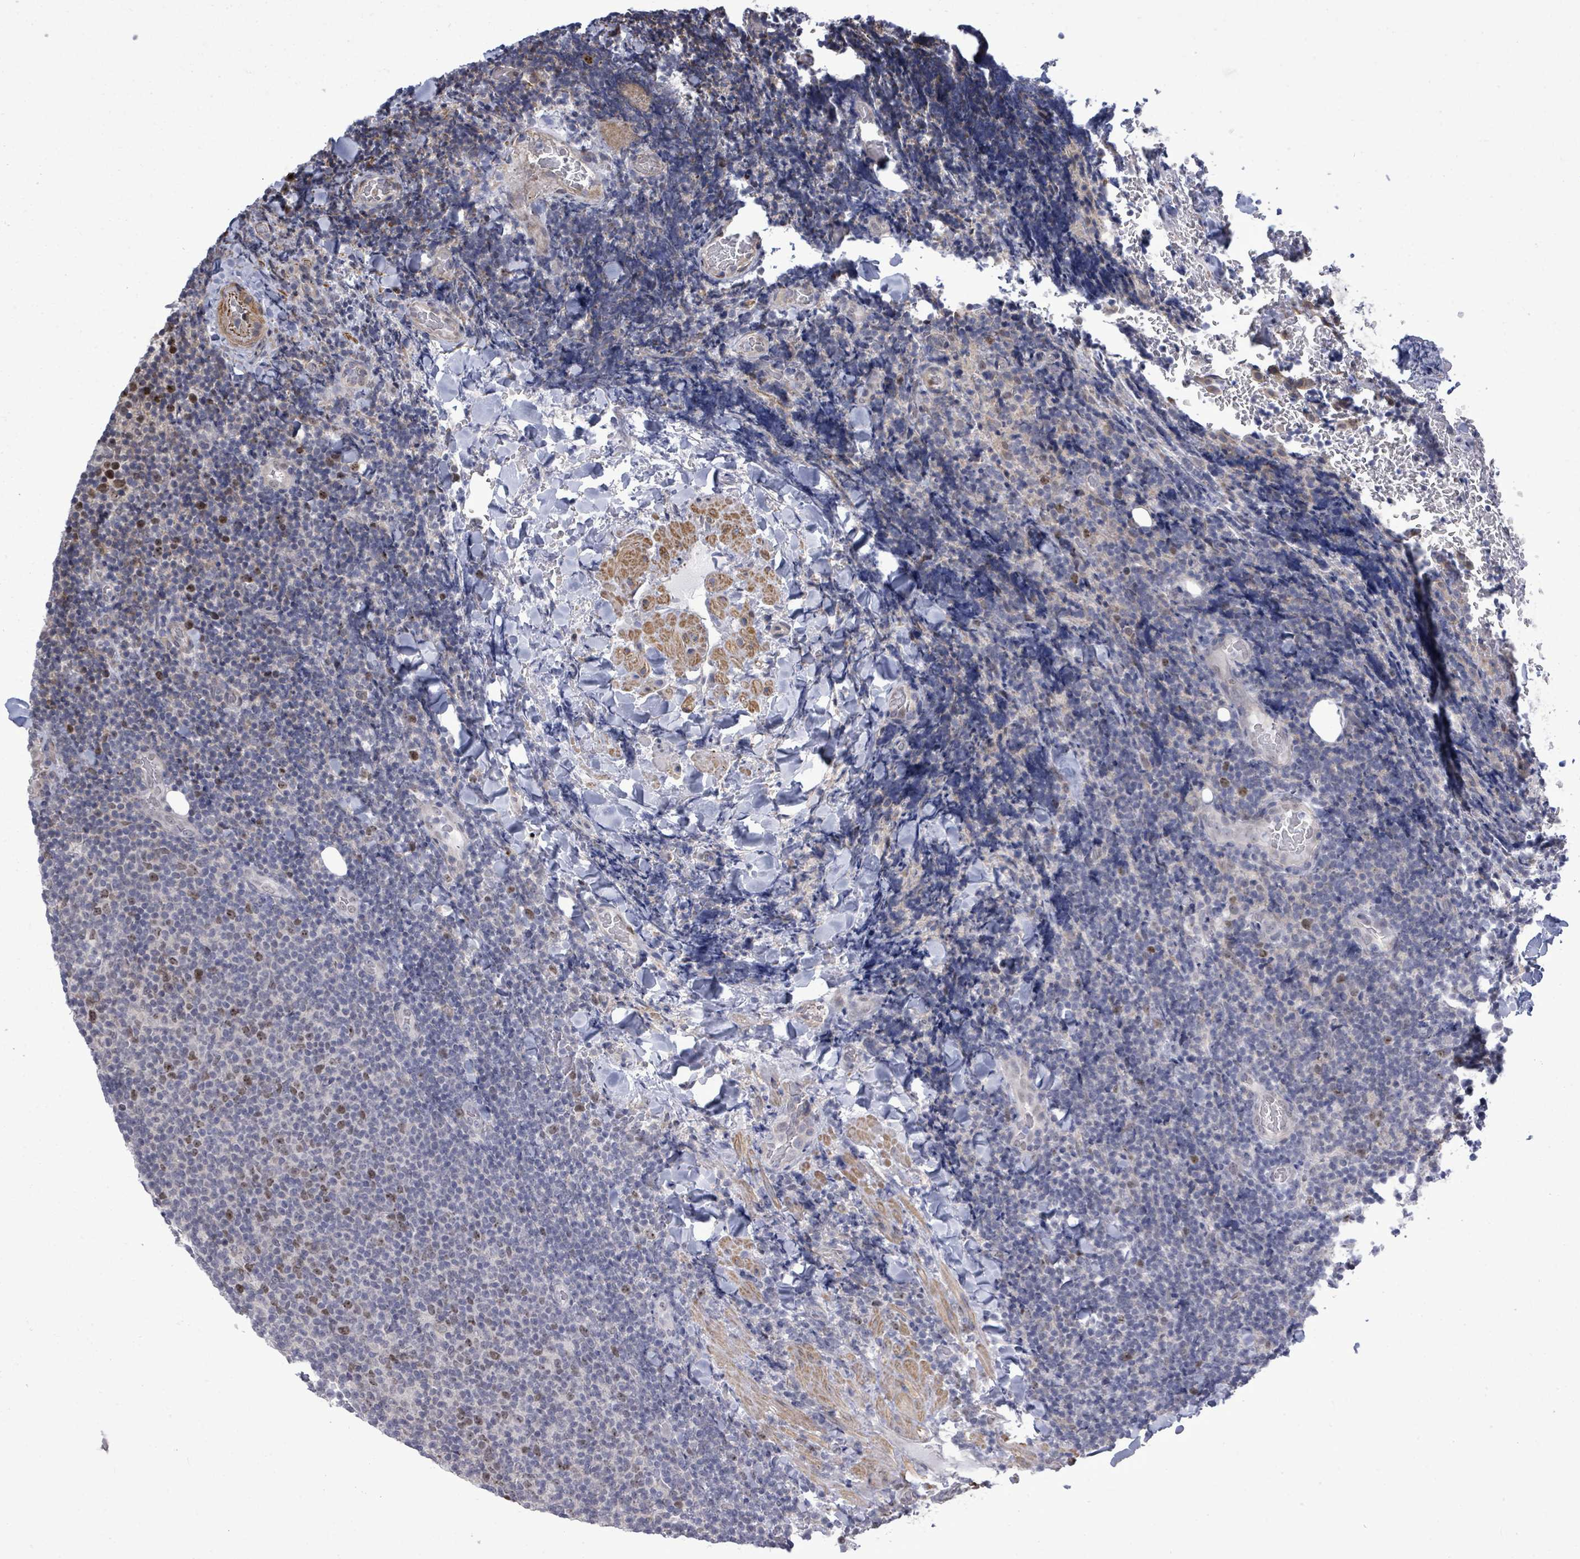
{"staining": {"intensity": "negative", "quantity": "none", "location": "none"}, "tissue": "lymphoma", "cell_type": "Tumor cells", "image_type": "cancer", "snomed": [{"axis": "morphology", "description": "Malignant lymphoma, non-Hodgkin's type, Low grade"}, {"axis": "topography", "description": "Lymph node"}], "caption": "A photomicrograph of malignant lymphoma, non-Hodgkin's type (low-grade) stained for a protein demonstrates no brown staining in tumor cells.", "gene": "PAPSS1", "patient": {"sex": "male", "age": 66}}